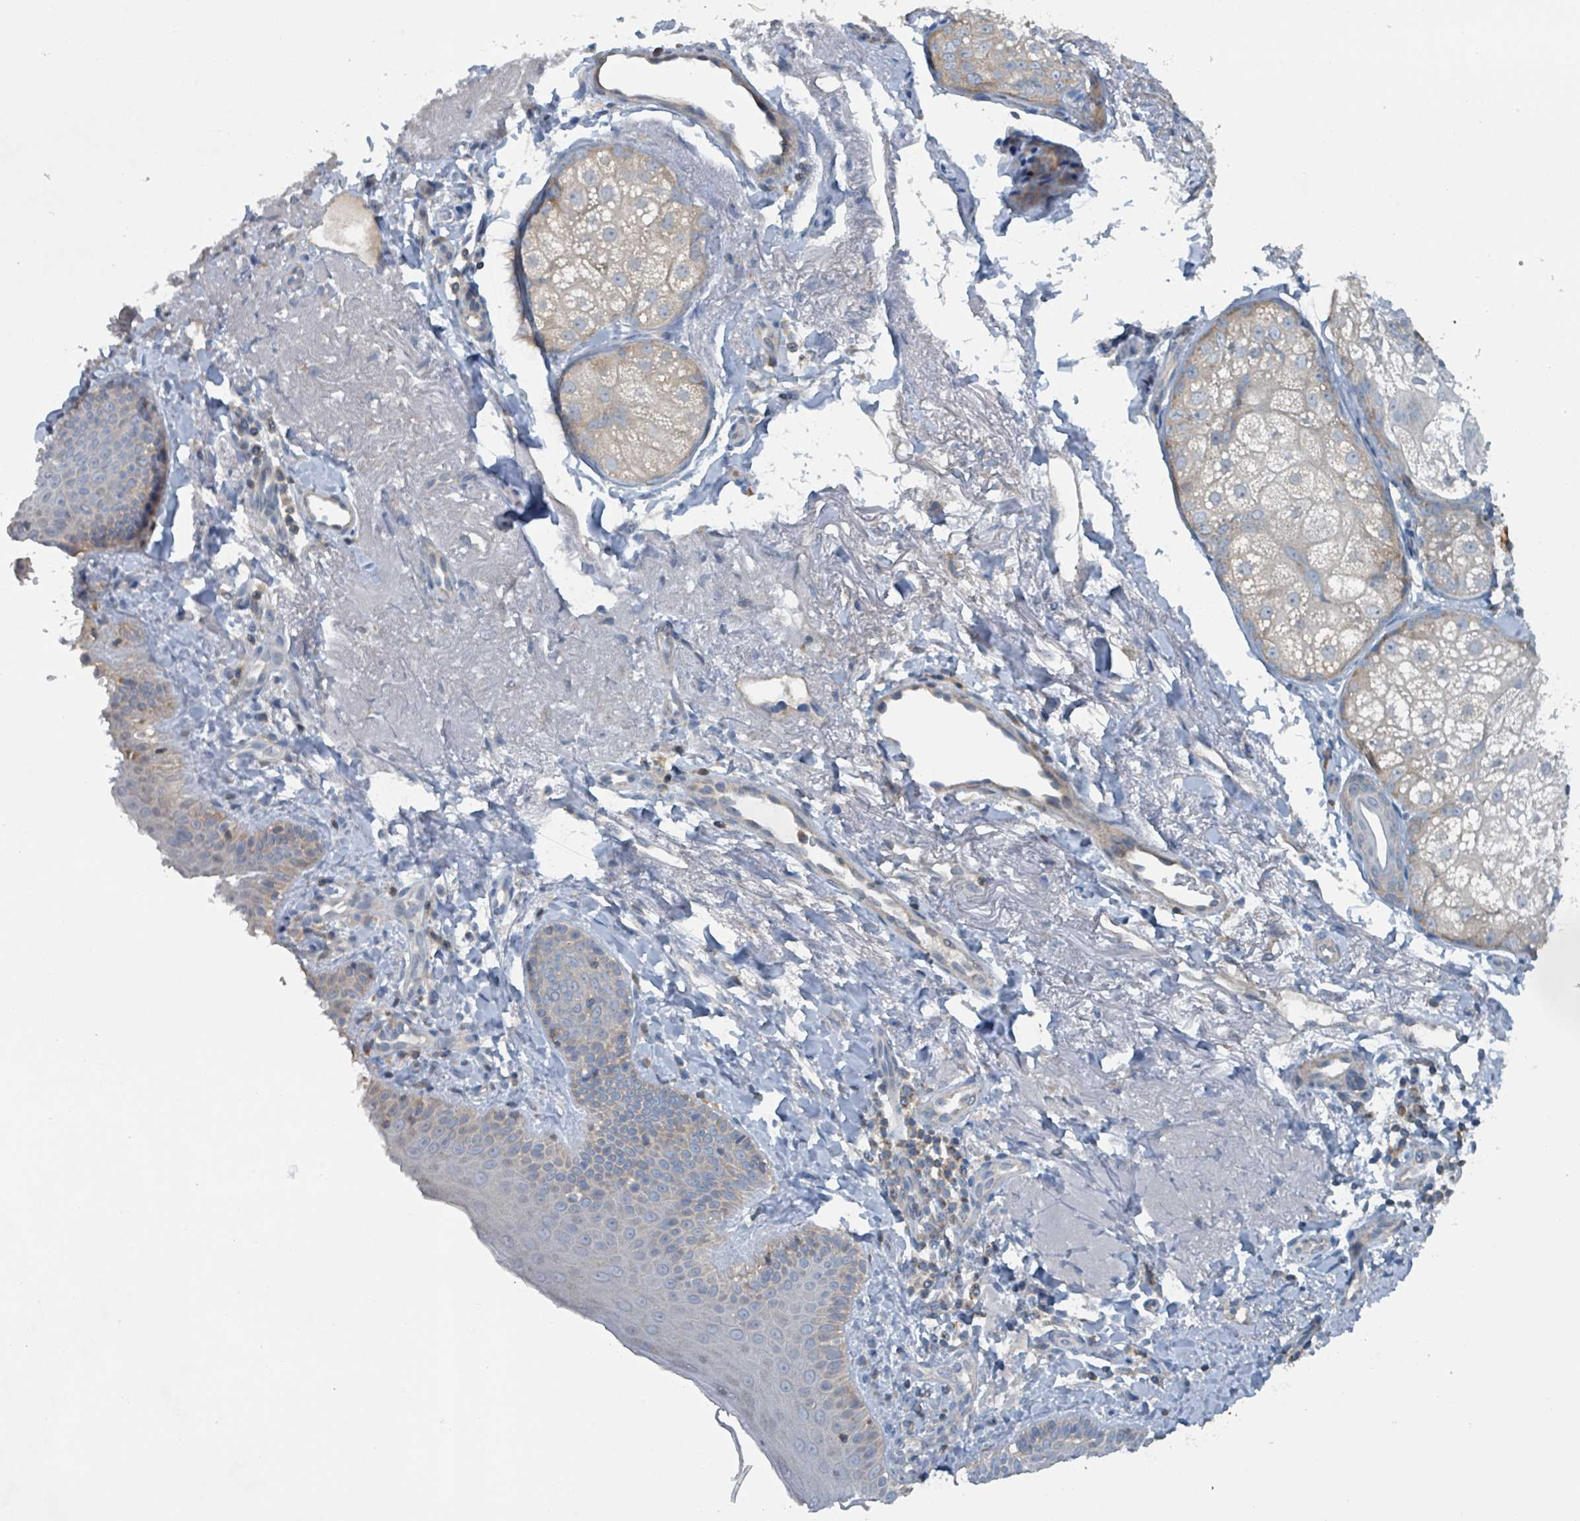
{"staining": {"intensity": "negative", "quantity": "none", "location": "none"}, "tissue": "skin", "cell_type": "Fibroblasts", "image_type": "normal", "snomed": [{"axis": "morphology", "description": "Normal tissue, NOS"}, {"axis": "topography", "description": "Skin"}], "caption": "DAB (3,3'-diaminobenzidine) immunohistochemical staining of benign human skin demonstrates no significant expression in fibroblasts.", "gene": "ACBD4", "patient": {"sex": "male", "age": 57}}